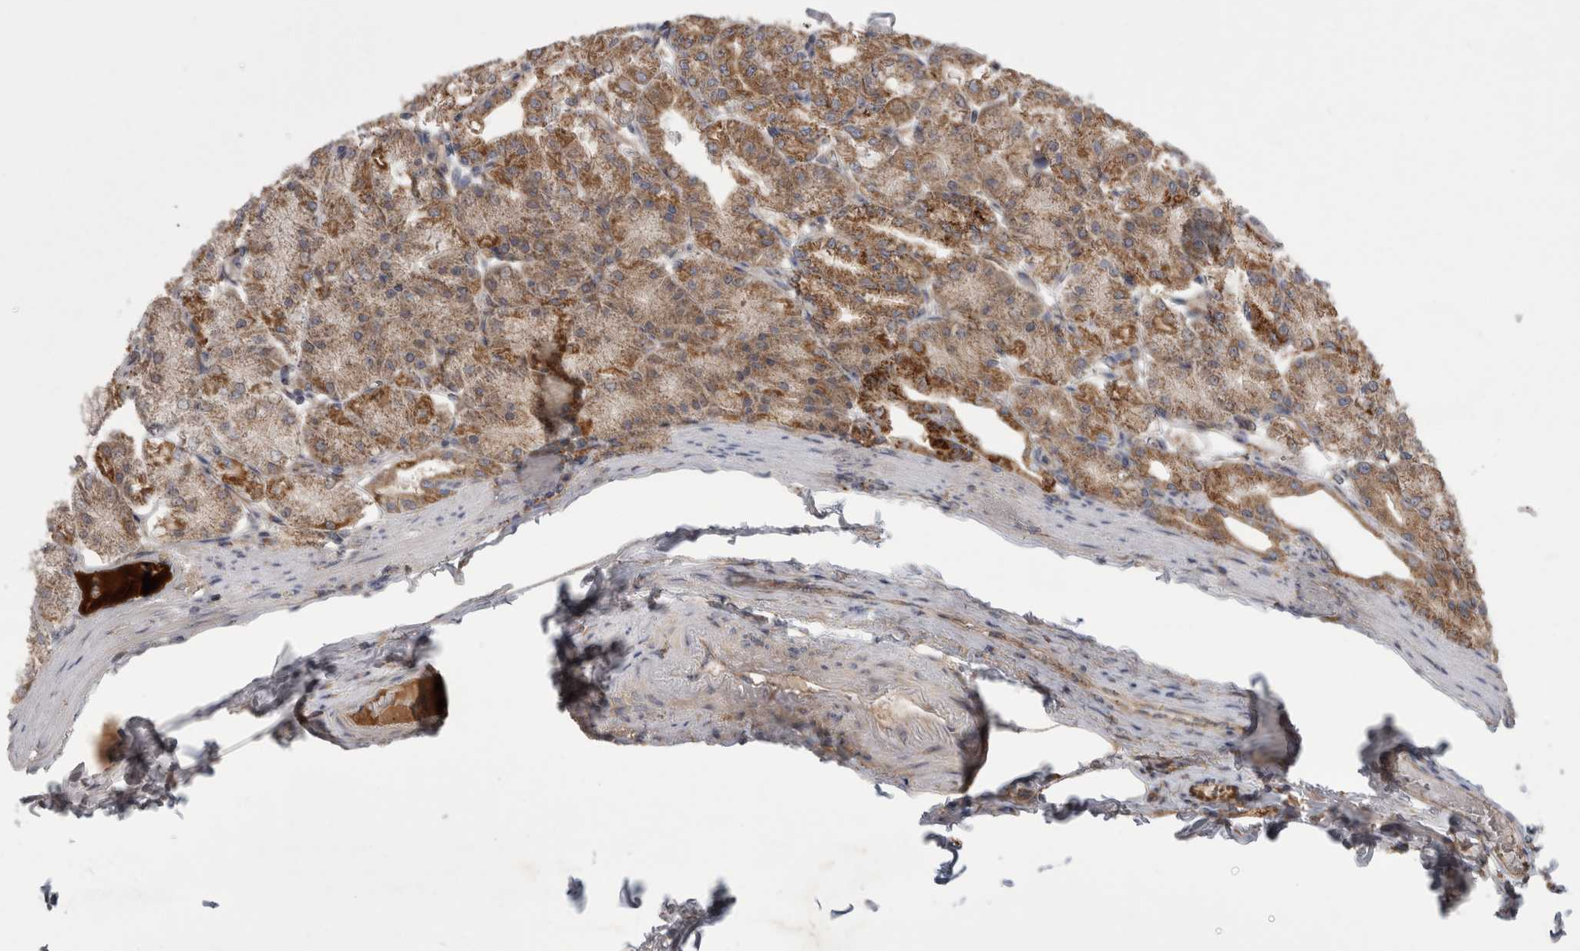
{"staining": {"intensity": "strong", "quantity": ">75%", "location": "cytoplasmic/membranous"}, "tissue": "stomach", "cell_type": "Glandular cells", "image_type": "normal", "snomed": [{"axis": "morphology", "description": "Normal tissue, NOS"}, {"axis": "topography", "description": "Stomach, lower"}], "caption": "There is high levels of strong cytoplasmic/membranous expression in glandular cells of benign stomach, as demonstrated by immunohistochemical staining (brown color).", "gene": "DARS2", "patient": {"sex": "male", "age": 71}}